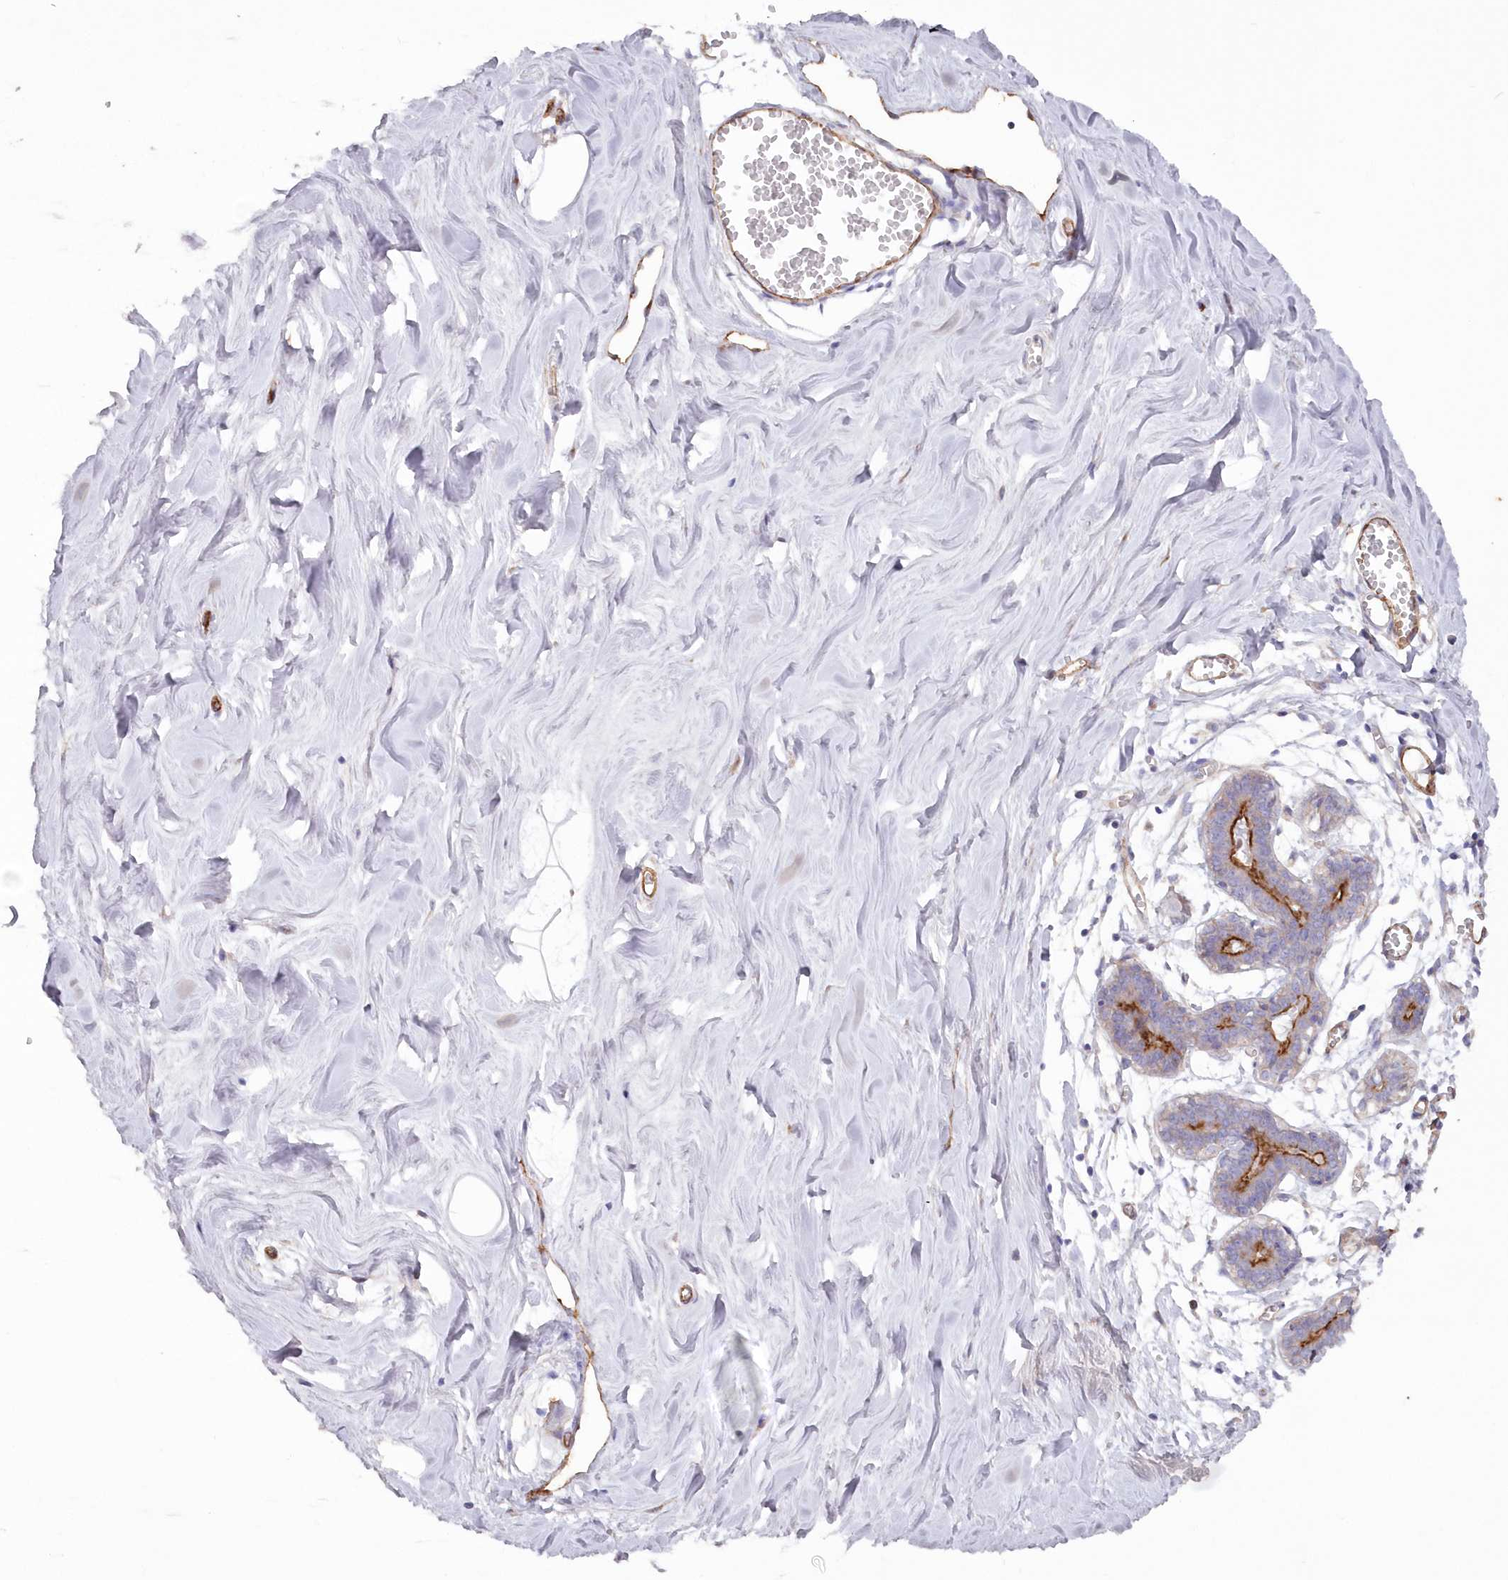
{"staining": {"intensity": "negative", "quantity": "none", "location": "none"}, "tissue": "breast", "cell_type": "Adipocytes", "image_type": "normal", "snomed": [{"axis": "morphology", "description": "Normal tissue, NOS"}, {"axis": "topography", "description": "Breast"}], "caption": "IHC histopathology image of normal breast stained for a protein (brown), which shows no expression in adipocytes.", "gene": "RAB11FIP5", "patient": {"sex": "female", "age": 27}}